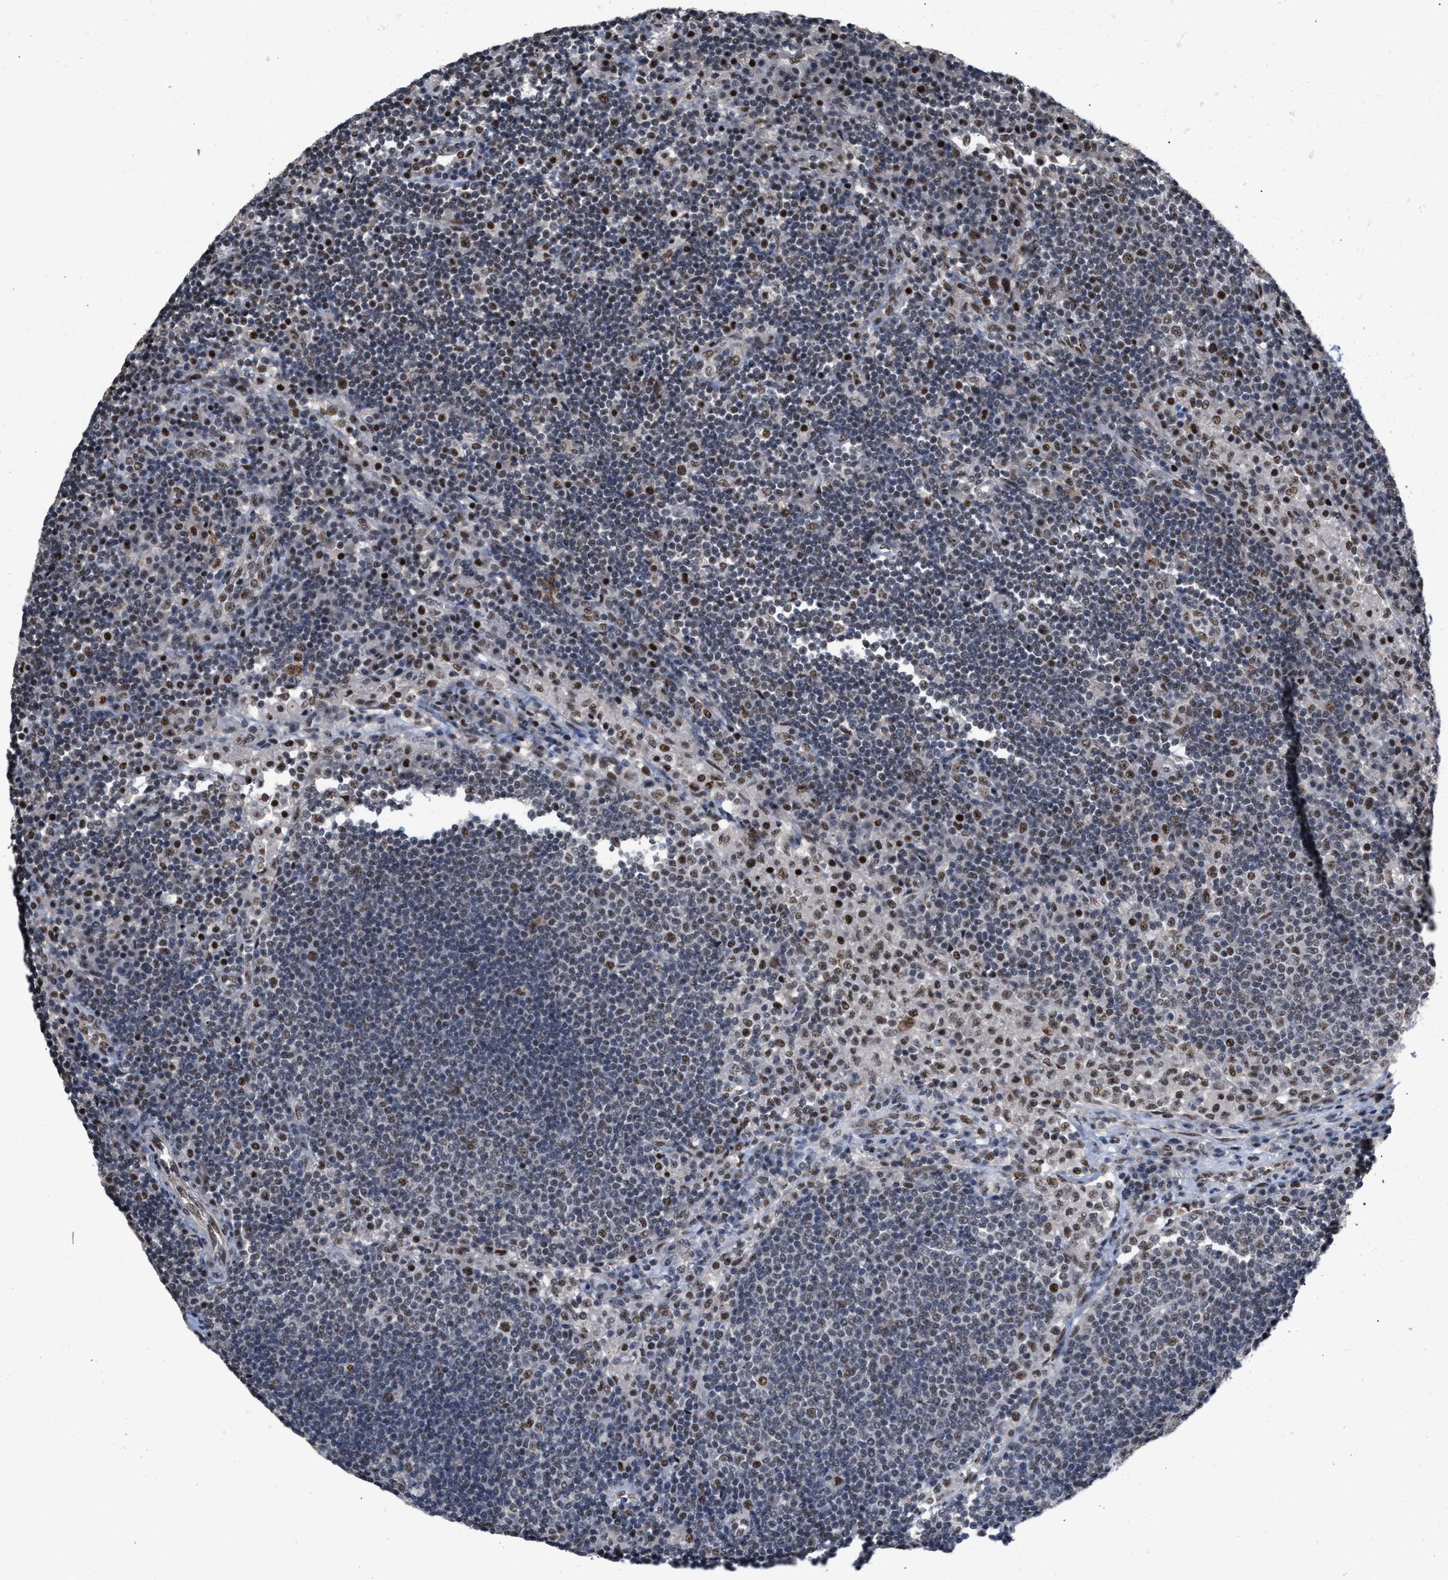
{"staining": {"intensity": "moderate", "quantity": "25%-75%", "location": "nuclear"}, "tissue": "lymph node", "cell_type": "Germinal center cells", "image_type": "normal", "snomed": [{"axis": "morphology", "description": "Normal tissue, NOS"}, {"axis": "topography", "description": "Lymph node"}], "caption": "Normal lymph node demonstrates moderate nuclear staining in approximately 25%-75% of germinal center cells (brown staining indicates protein expression, while blue staining denotes nuclei)..", "gene": "EIF4A3", "patient": {"sex": "female", "age": 53}}